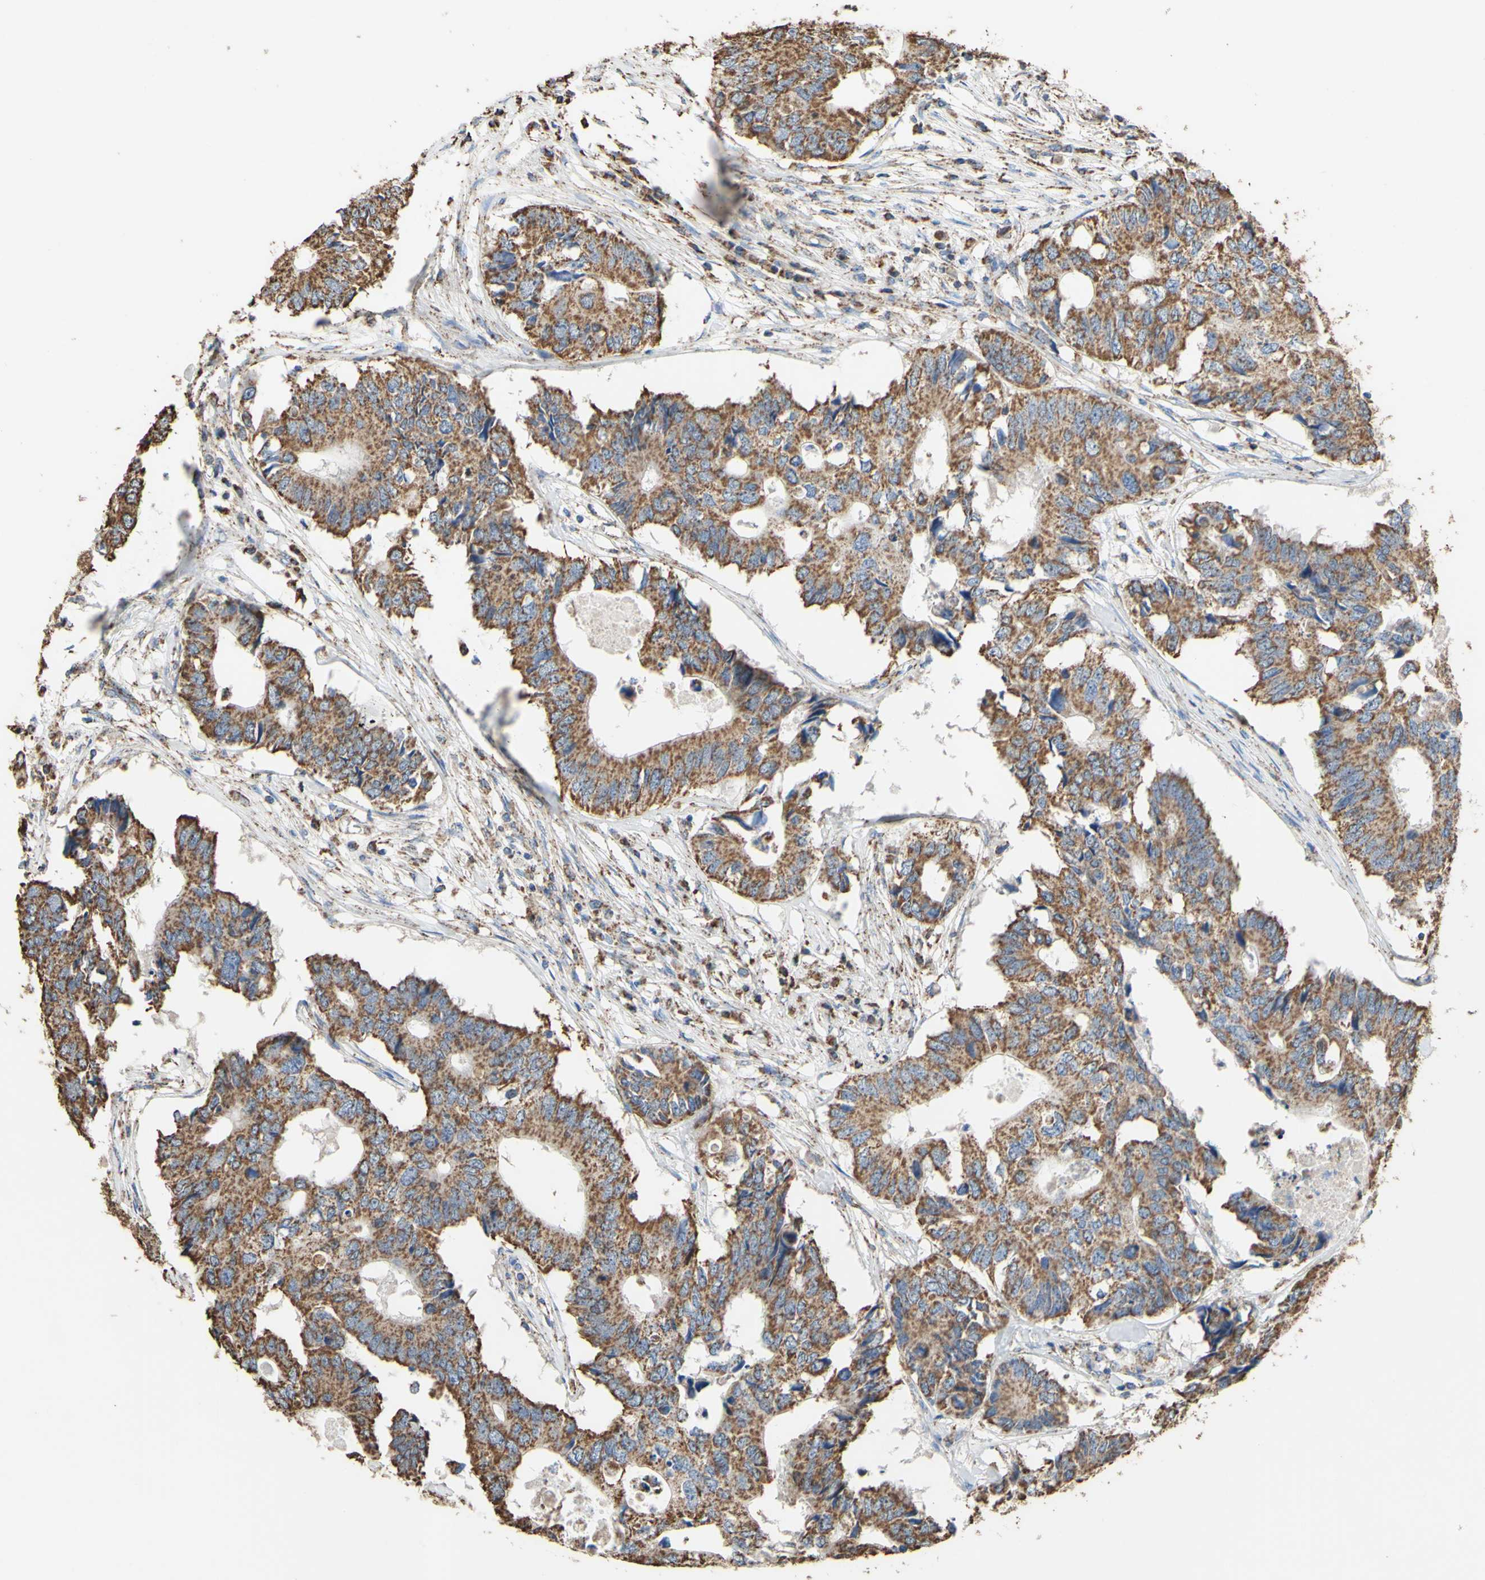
{"staining": {"intensity": "moderate", "quantity": ">75%", "location": "cytoplasmic/membranous"}, "tissue": "colorectal cancer", "cell_type": "Tumor cells", "image_type": "cancer", "snomed": [{"axis": "morphology", "description": "Adenocarcinoma, NOS"}, {"axis": "topography", "description": "Colon"}], "caption": "The micrograph reveals a brown stain indicating the presence of a protein in the cytoplasmic/membranous of tumor cells in colorectal cancer (adenocarcinoma).", "gene": "CMKLR2", "patient": {"sex": "male", "age": 71}}